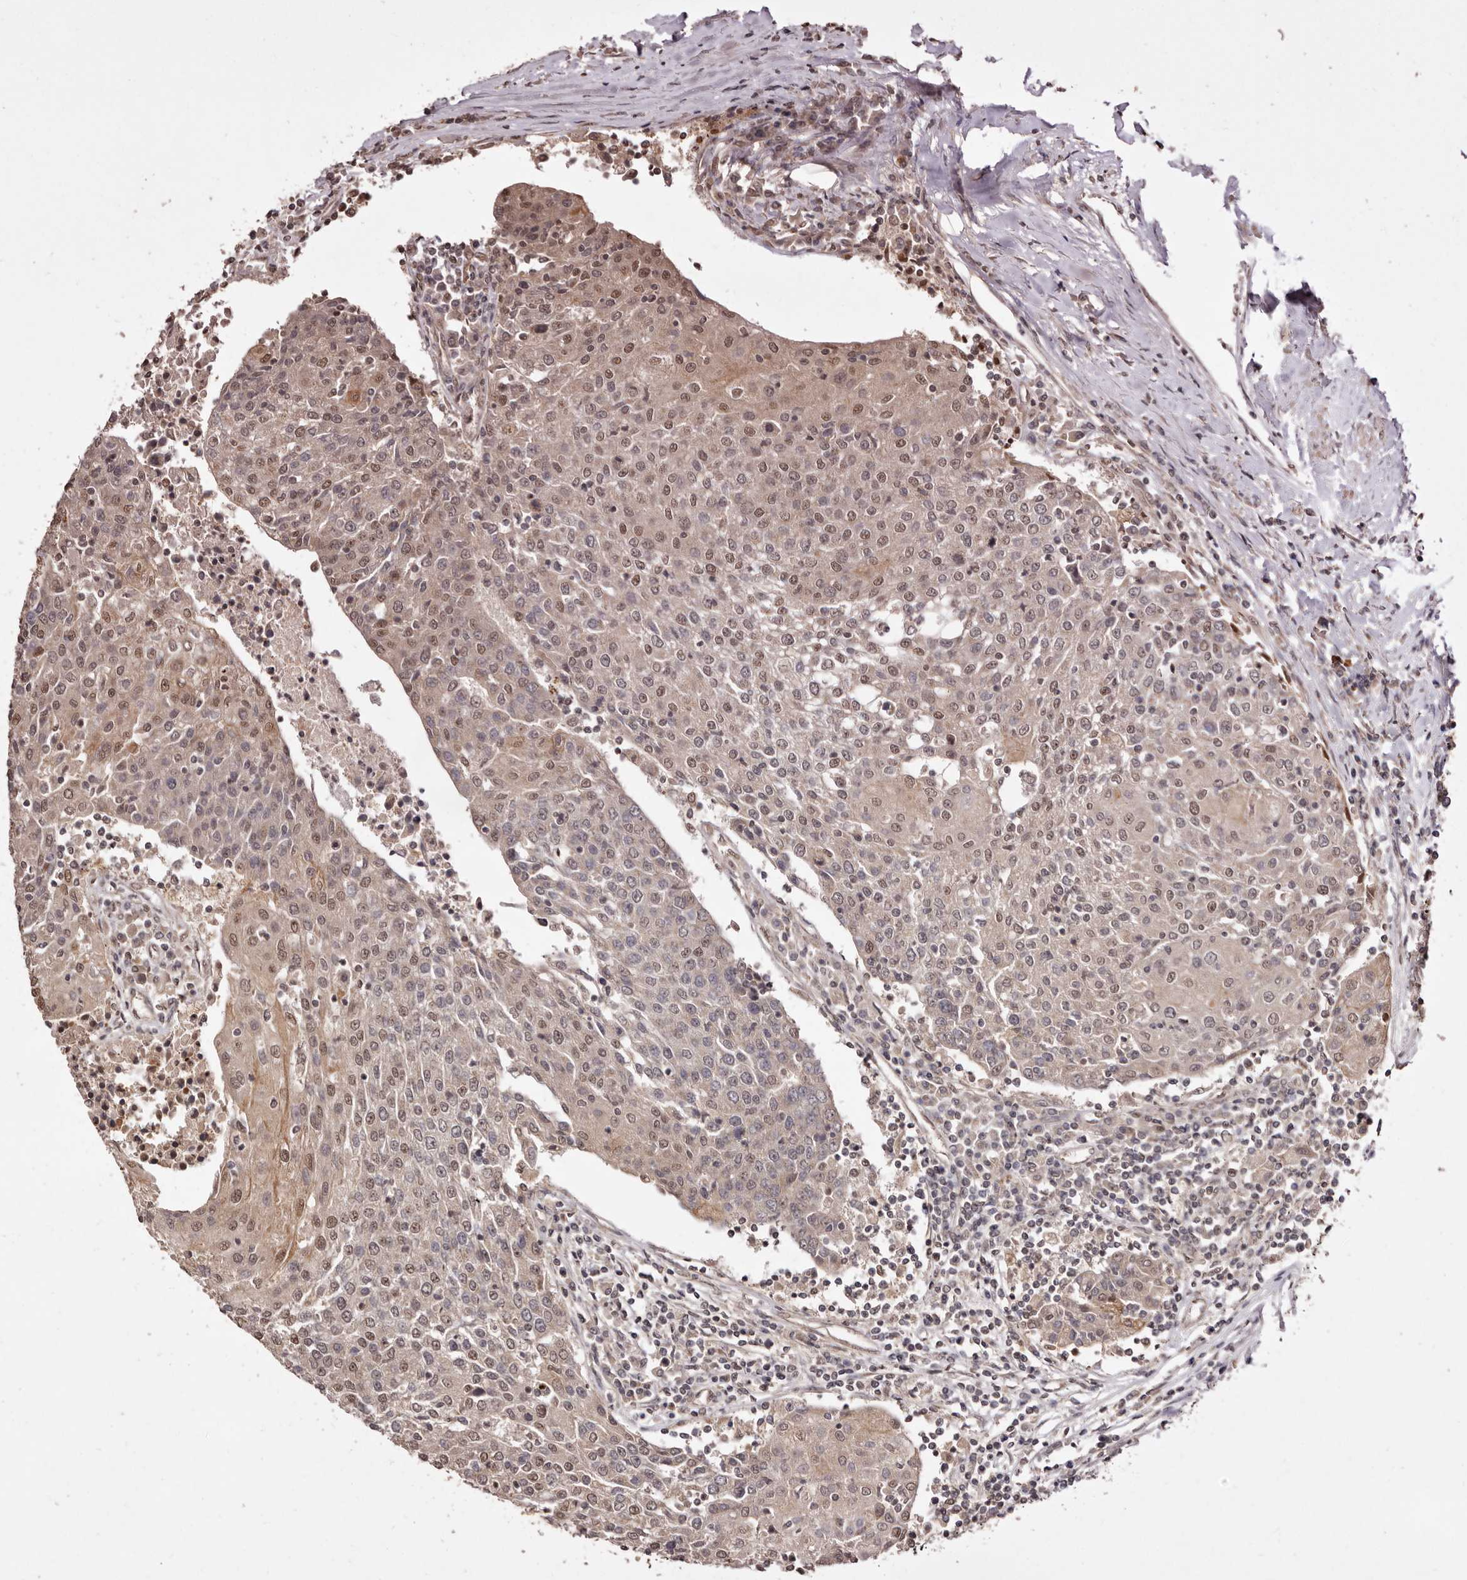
{"staining": {"intensity": "moderate", "quantity": ">75%", "location": "nuclear"}, "tissue": "urothelial cancer", "cell_type": "Tumor cells", "image_type": "cancer", "snomed": [{"axis": "morphology", "description": "Urothelial carcinoma, High grade"}, {"axis": "topography", "description": "Urinary bladder"}], "caption": "A high-resolution photomicrograph shows immunohistochemistry staining of urothelial cancer, which exhibits moderate nuclear expression in about >75% of tumor cells.", "gene": "NOTCH1", "patient": {"sex": "female", "age": 85}}